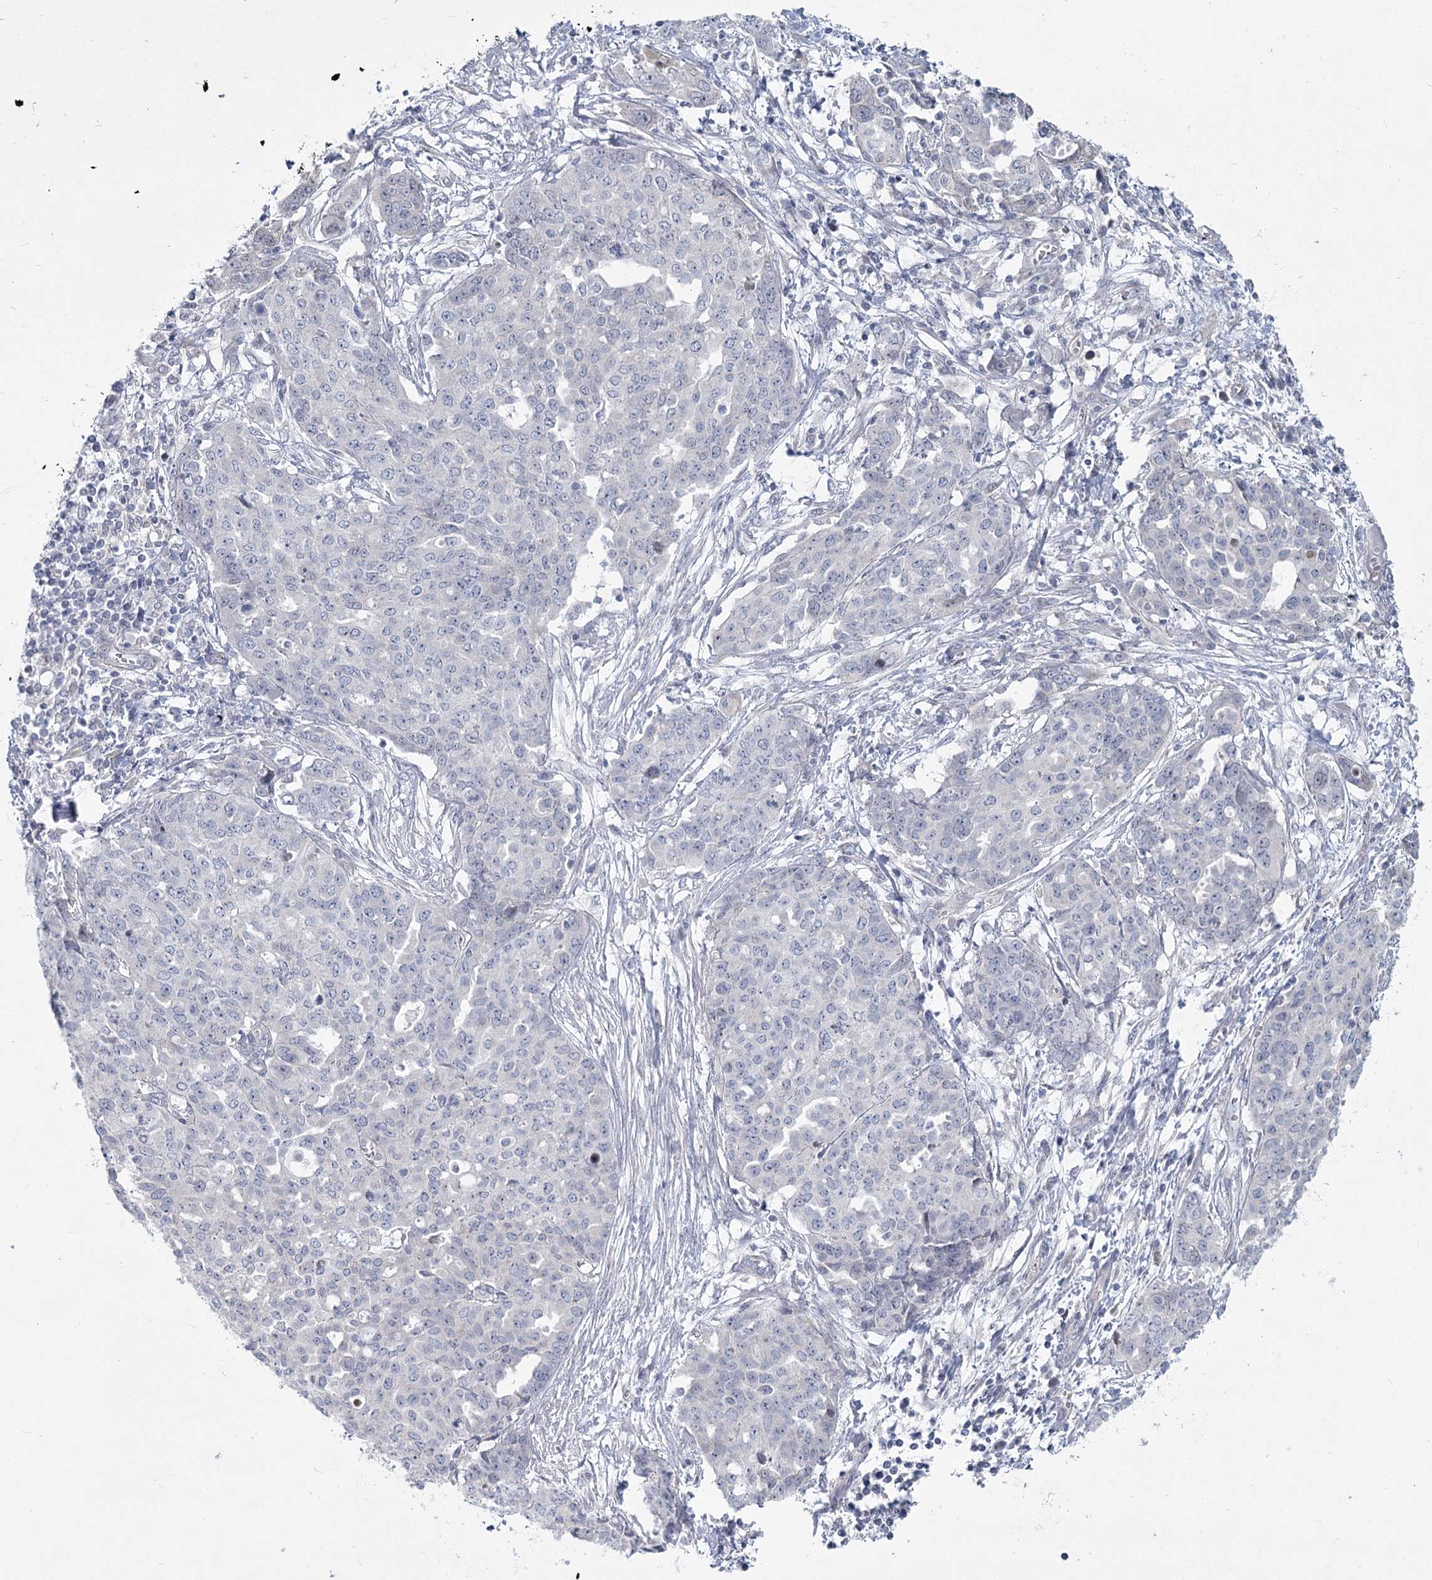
{"staining": {"intensity": "negative", "quantity": "none", "location": "none"}, "tissue": "ovarian cancer", "cell_type": "Tumor cells", "image_type": "cancer", "snomed": [{"axis": "morphology", "description": "Cystadenocarcinoma, serous, NOS"}, {"axis": "topography", "description": "Soft tissue"}, {"axis": "topography", "description": "Ovary"}], "caption": "Immunohistochemistry (IHC) histopathology image of neoplastic tissue: ovarian serous cystadenocarcinoma stained with DAB demonstrates no significant protein positivity in tumor cells.", "gene": "SPINK13", "patient": {"sex": "female", "age": 57}}